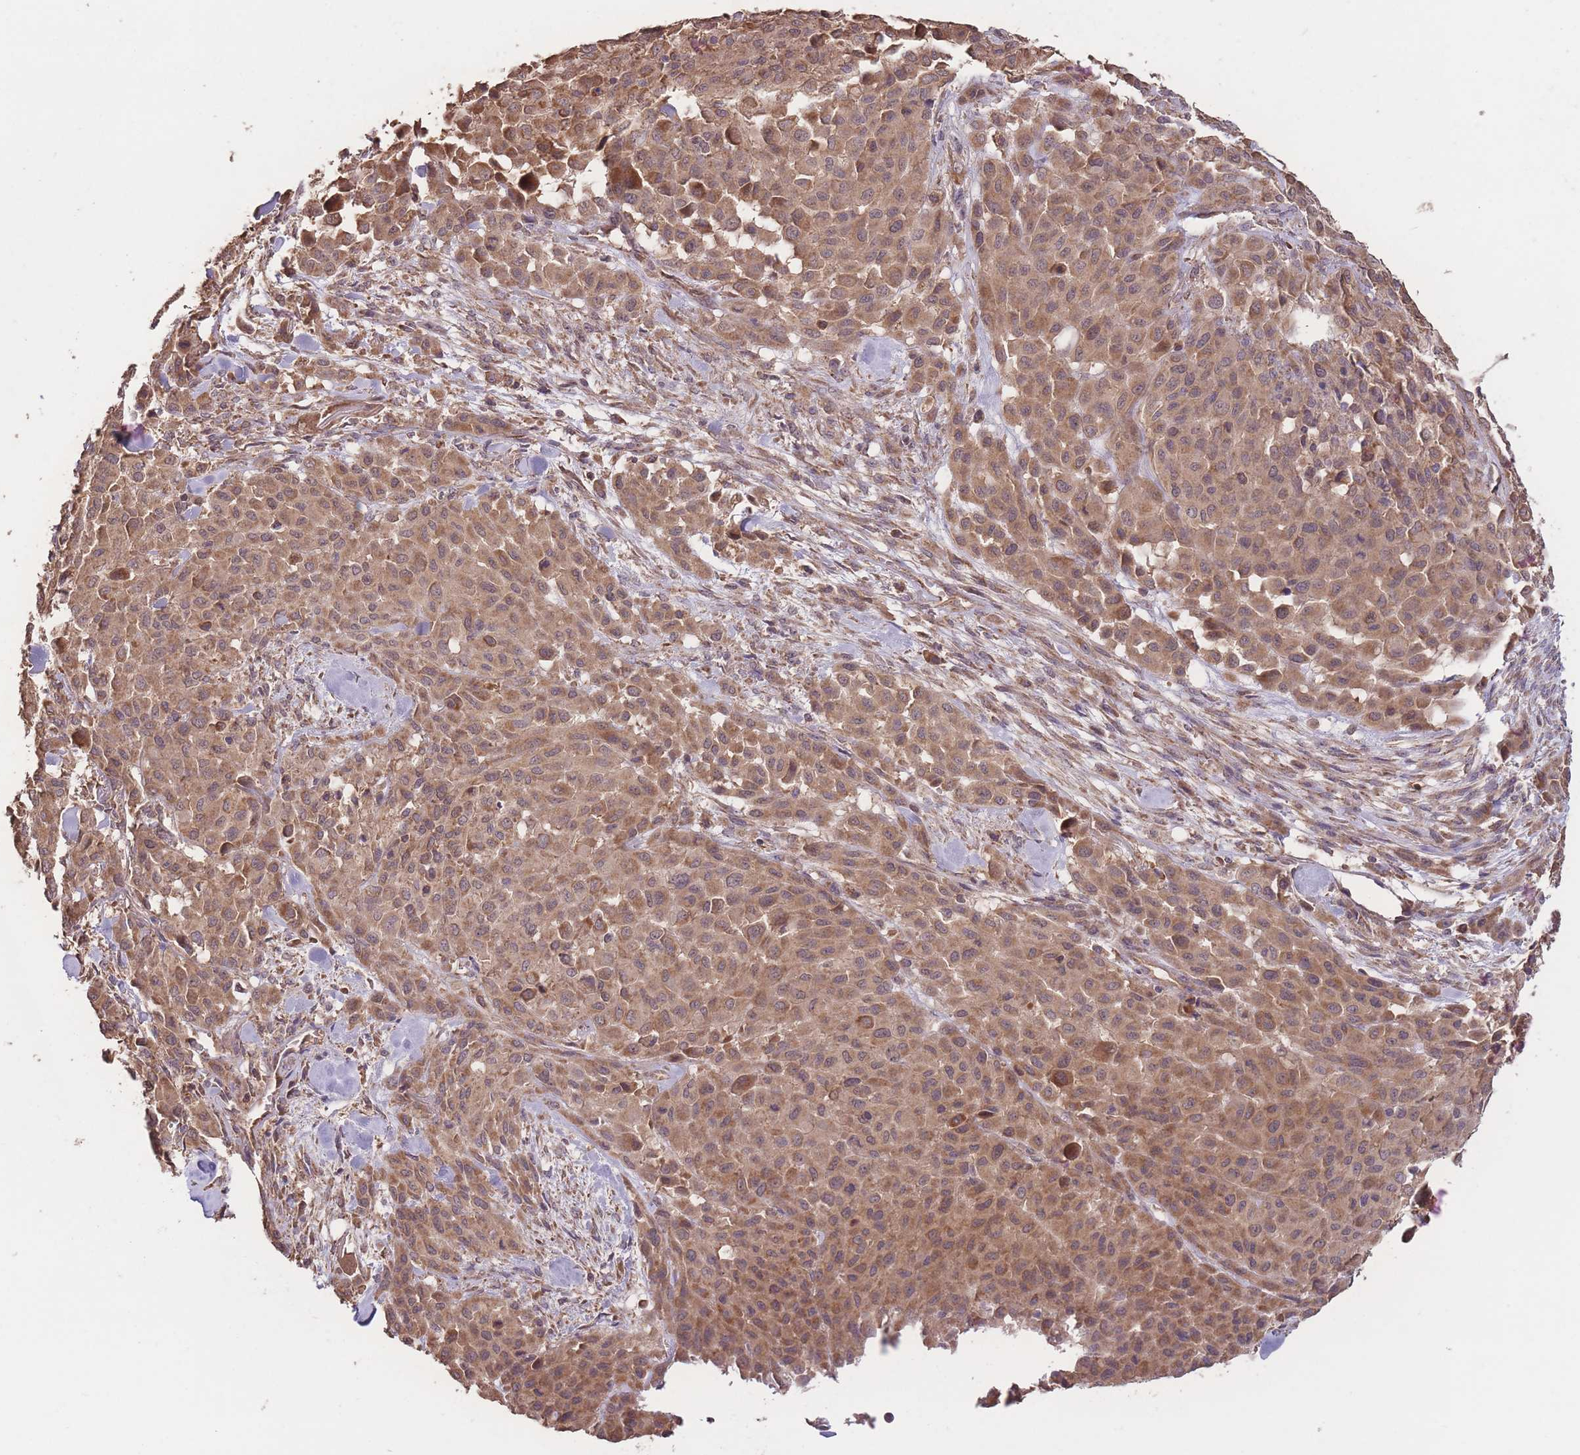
{"staining": {"intensity": "moderate", "quantity": ">75%", "location": "cytoplasmic/membranous"}, "tissue": "melanoma", "cell_type": "Tumor cells", "image_type": "cancer", "snomed": [{"axis": "morphology", "description": "Malignant melanoma, Metastatic site"}, {"axis": "topography", "description": "Skin"}], "caption": "Melanoma stained for a protein (brown) exhibits moderate cytoplasmic/membranous positive staining in about >75% of tumor cells.", "gene": "EEF1AKMT1", "patient": {"sex": "female", "age": 81}}